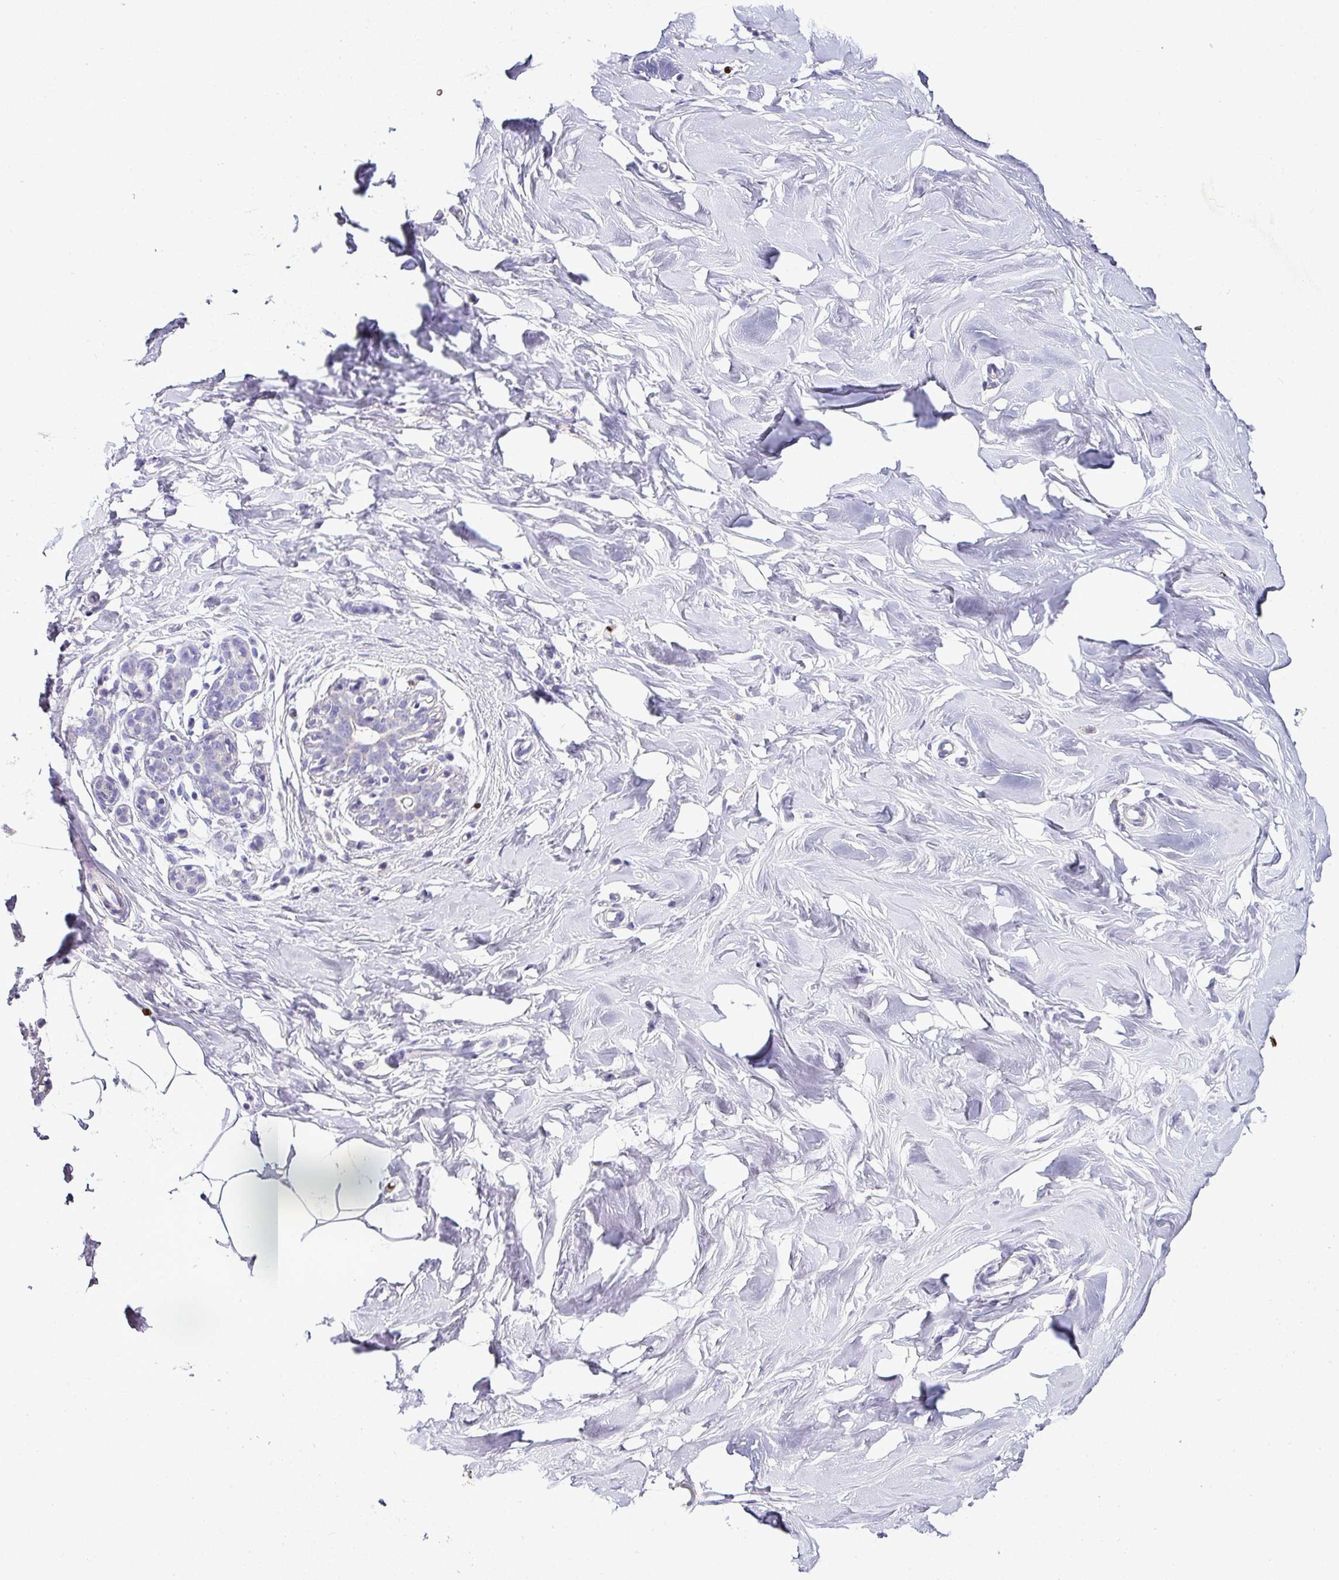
{"staining": {"intensity": "negative", "quantity": "none", "location": "none"}, "tissue": "breast", "cell_type": "Adipocytes", "image_type": "normal", "snomed": [{"axis": "morphology", "description": "Normal tissue, NOS"}, {"axis": "topography", "description": "Breast"}], "caption": "This is an immunohistochemistry (IHC) image of benign human breast. There is no staining in adipocytes.", "gene": "NAPSA", "patient": {"sex": "female", "age": 27}}